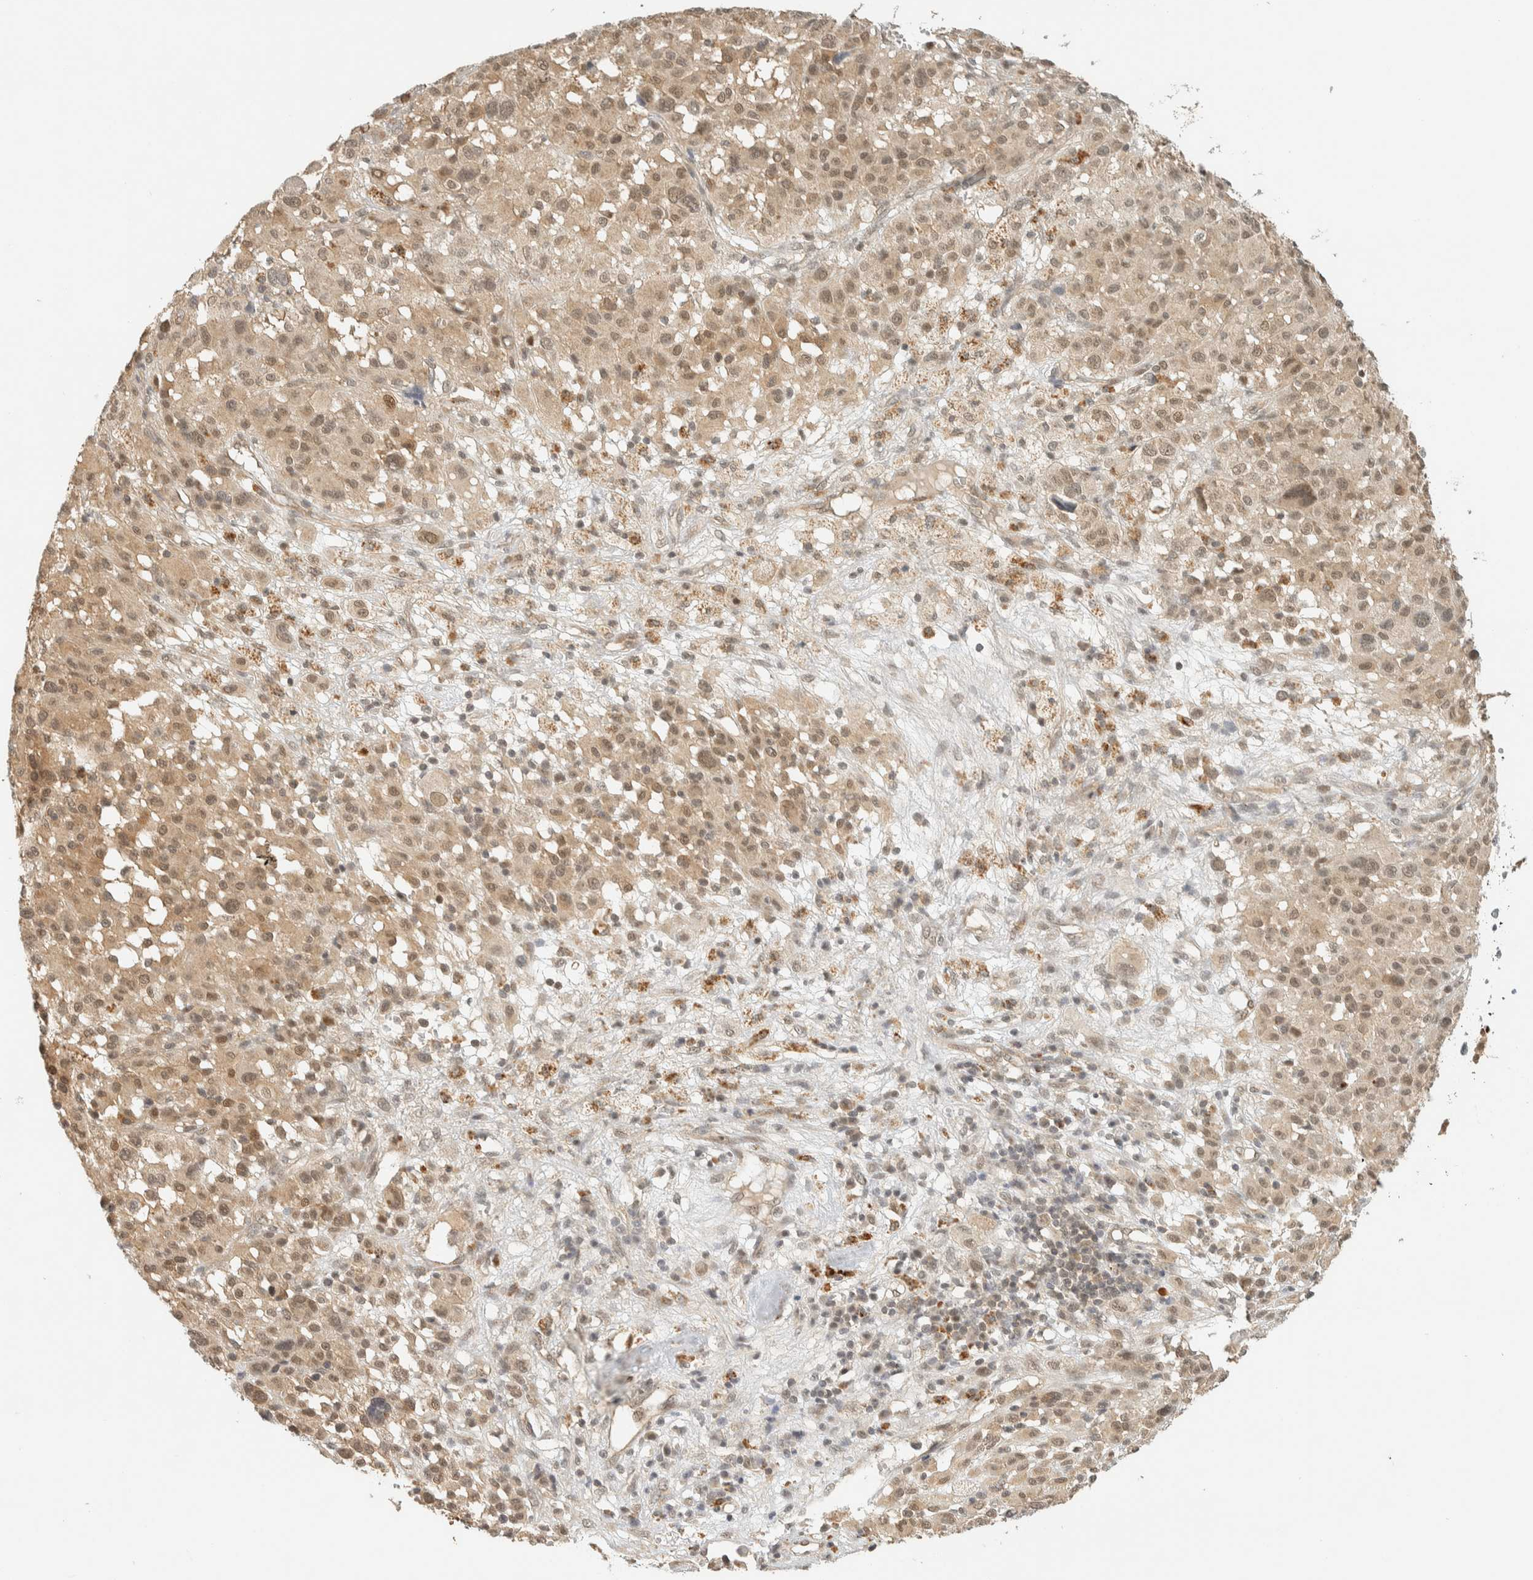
{"staining": {"intensity": "weak", "quantity": ">75%", "location": "cytoplasmic/membranous"}, "tissue": "melanoma", "cell_type": "Tumor cells", "image_type": "cancer", "snomed": [{"axis": "morphology", "description": "Malignant melanoma, Metastatic site"}, {"axis": "topography", "description": "Skin"}], "caption": "Immunohistochemical staining of human malignant melanoma (metastatic site) demonstrates low levels of weak cytoplasmic/membranous expression in about >75% of tumor cells. Nuclei are stained in blue.", "gene": "KIFAP3", "patient": {"sex": "female", "age": 74}}